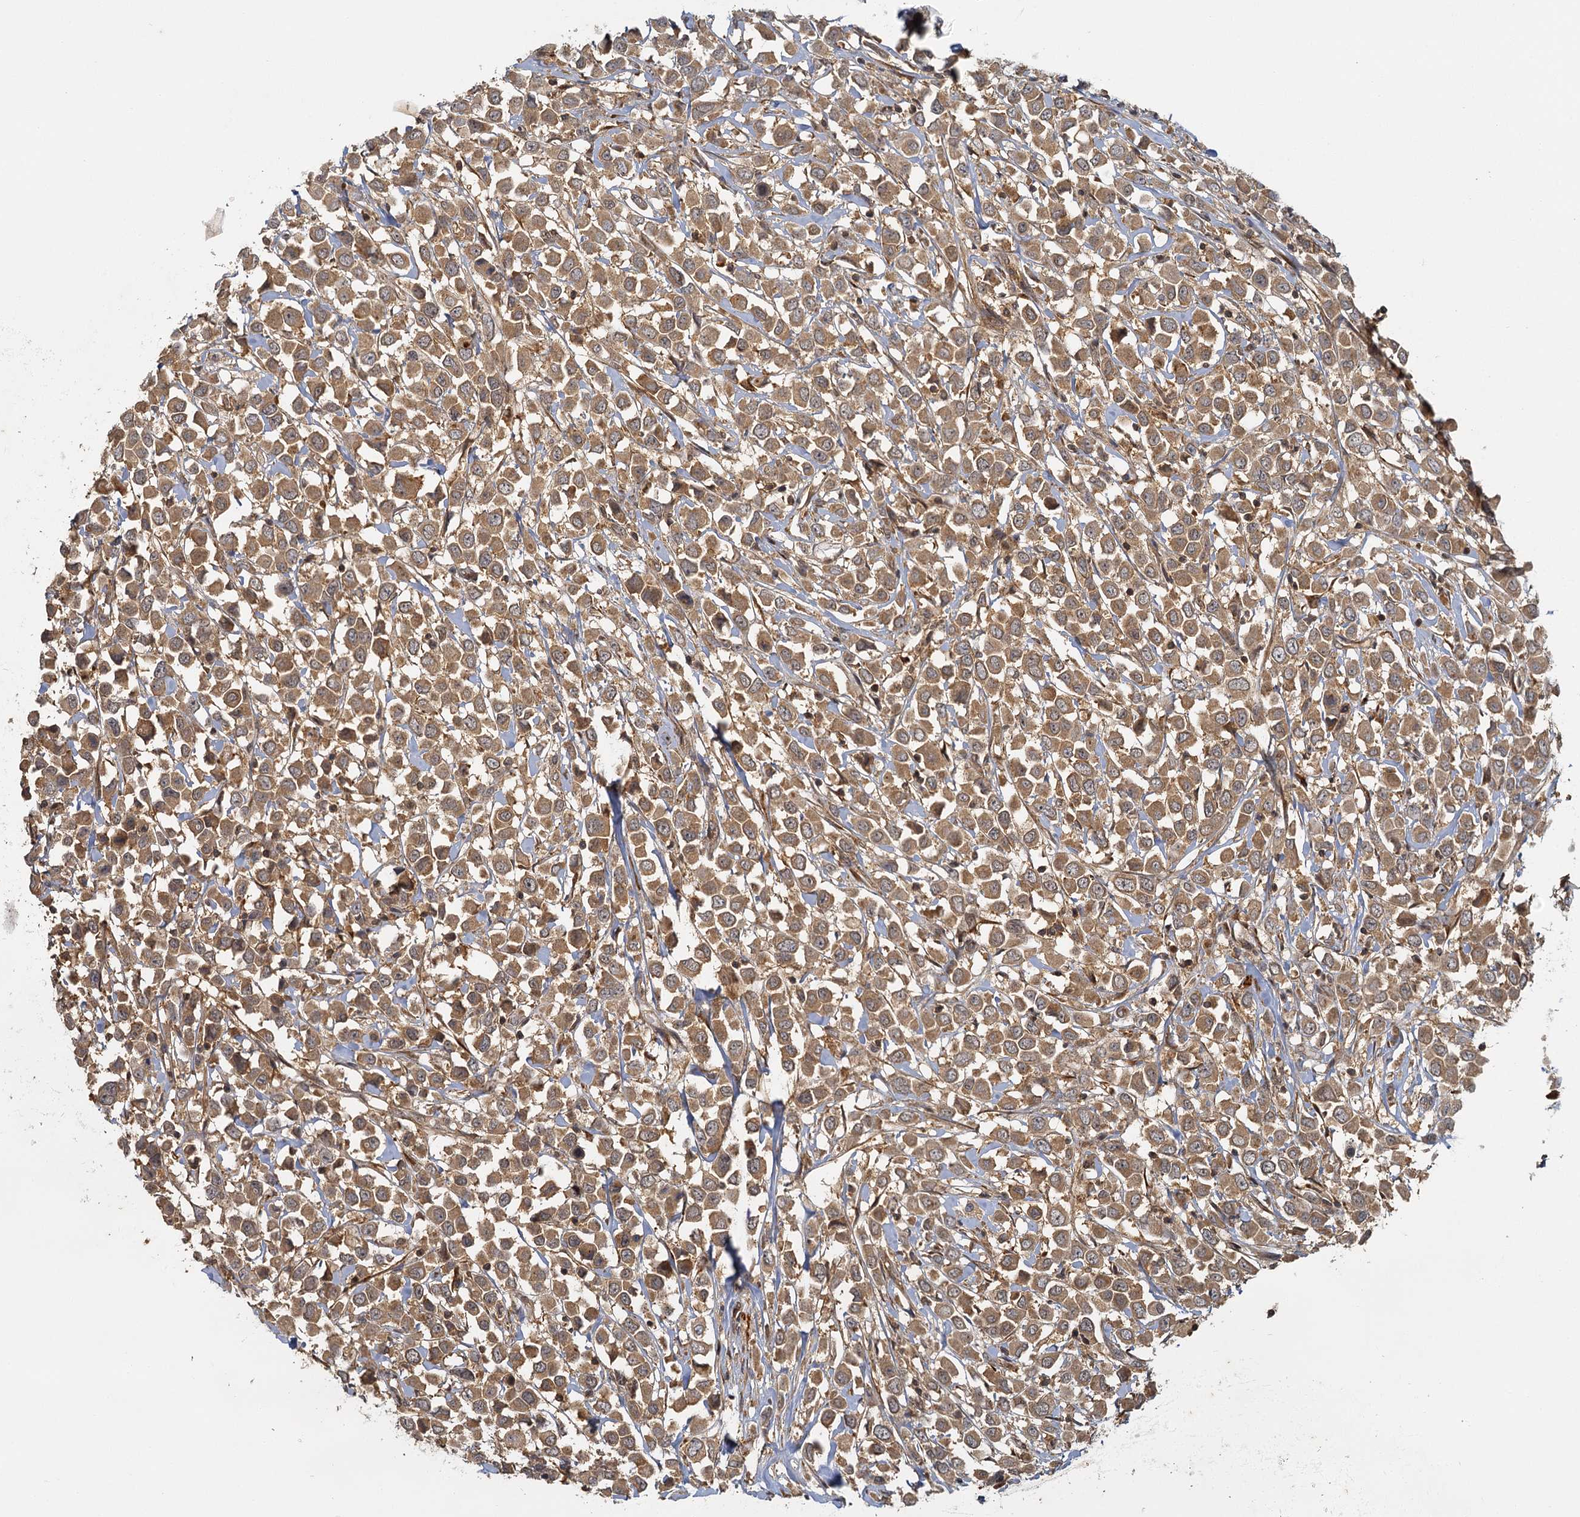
{"staining": {"intensity": "moderate", "quantity": ">75%", "location": "cytoplasmic/membranous"}, "tissue": "breast cancer", "cell_type": "Tumor cells", "image_type": "cancer", "snomed": [{"axis": "morphology", "description": "Duct carcinoma"}, {"axis": "topography", "description": "Breast"}], "caption": "Brown immunohistochemical staining in human breast cancer (invasive ductal carcinoma) reveals moderate cytoplasmic/membranous positivity in approximately >75% of tumor cells.", "gene": "ZNF549", "patient": {"sex": "female", "age": 61}}